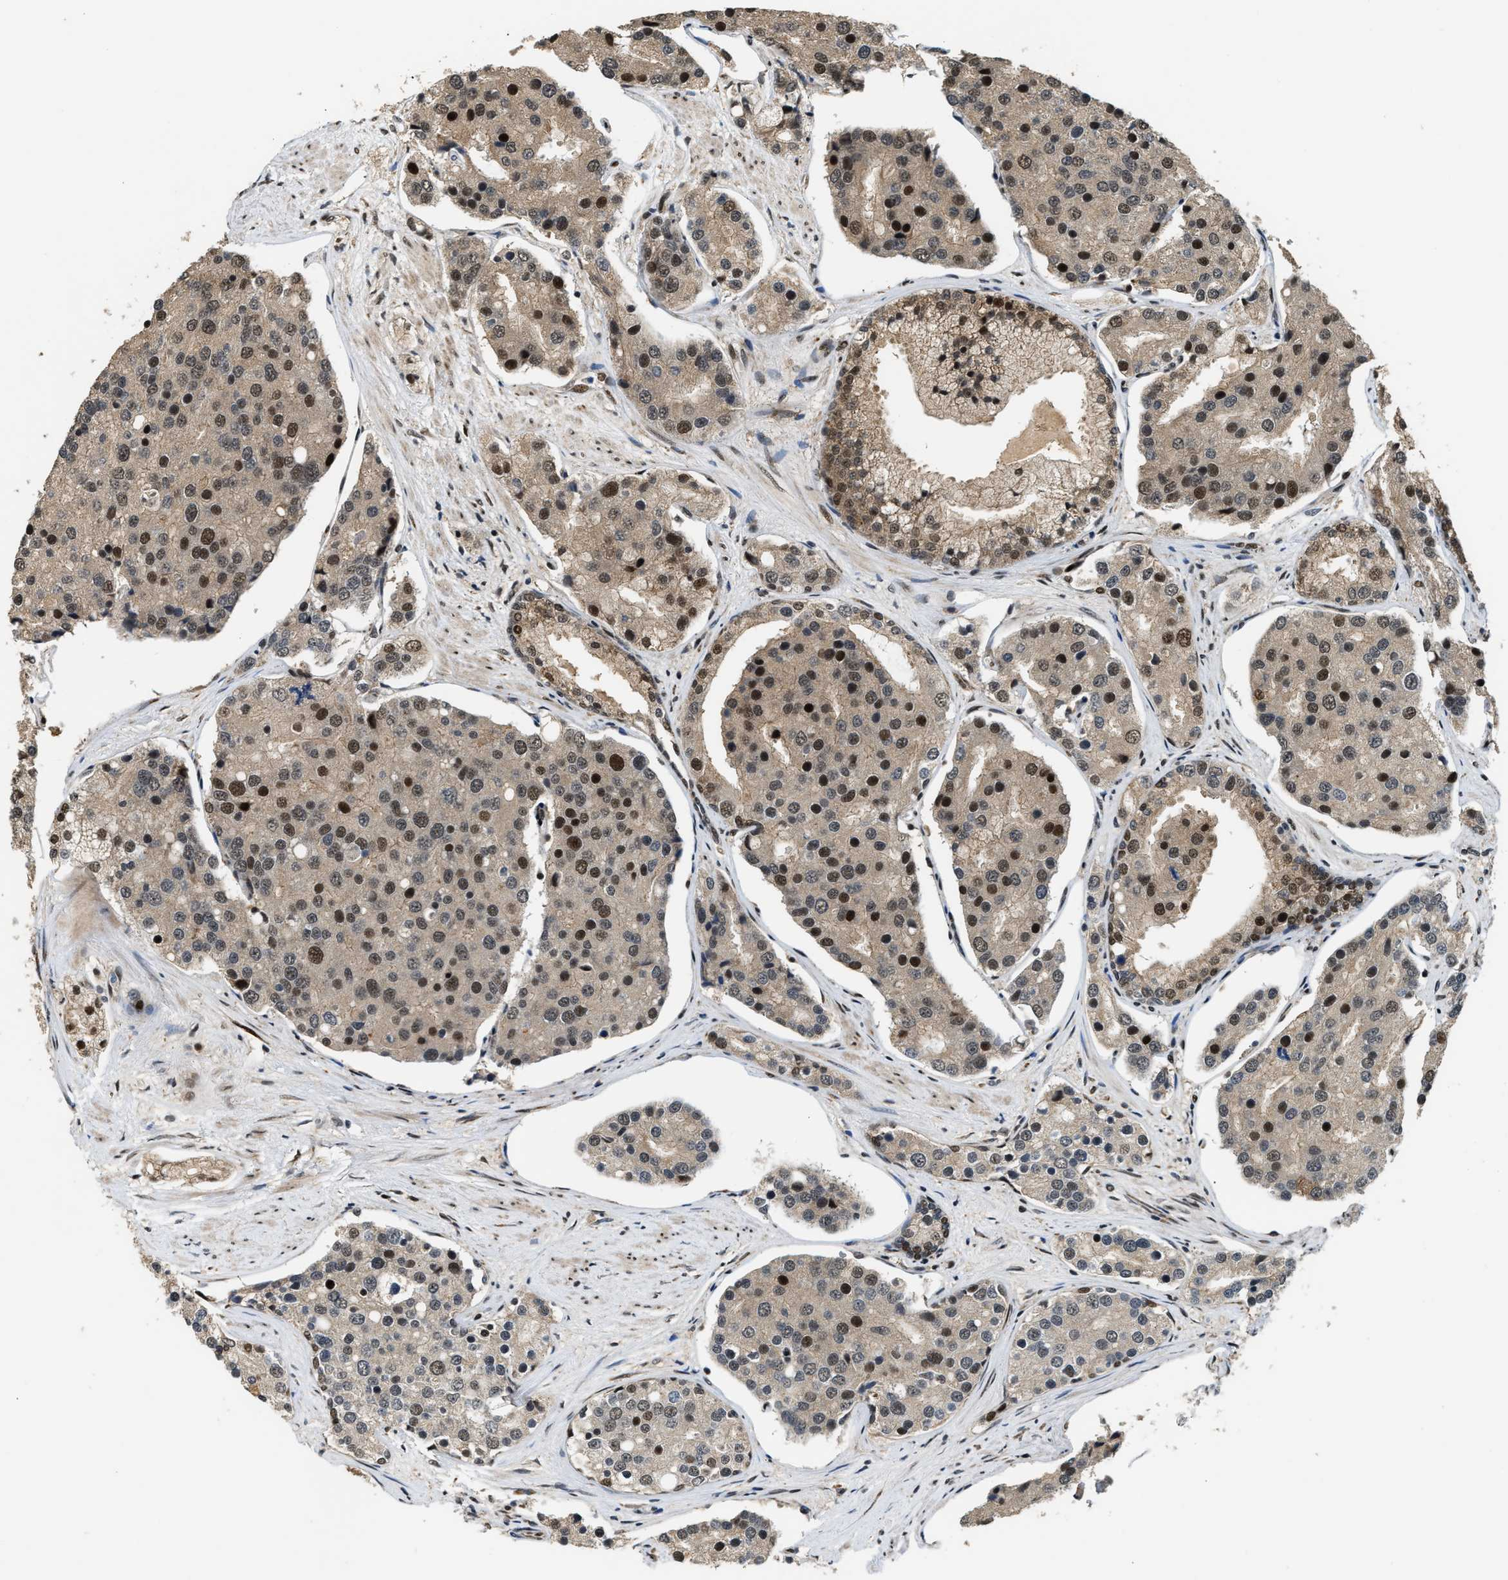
{"staining": {"intensity": "strong", "quantity": "25%-75%", "location": "nuclear"}, "tissue": "prostate cancer", "cell_type": "Tumor cells", "image_type": "cancer", "snomed": [{"axis": "morphology", "description": "Adenocarcinoma, High grade"}, {"axis": "topography", "description": "Prostate"}], "caption": "Strong nuclear staining for a protein is appreciated in approximately 25%-75% of tumor cells of prostate cancer using immunohistochemistry (IHC).", "gene": "SERTAD2", "patient": {"sex": "male", "age": 50}}